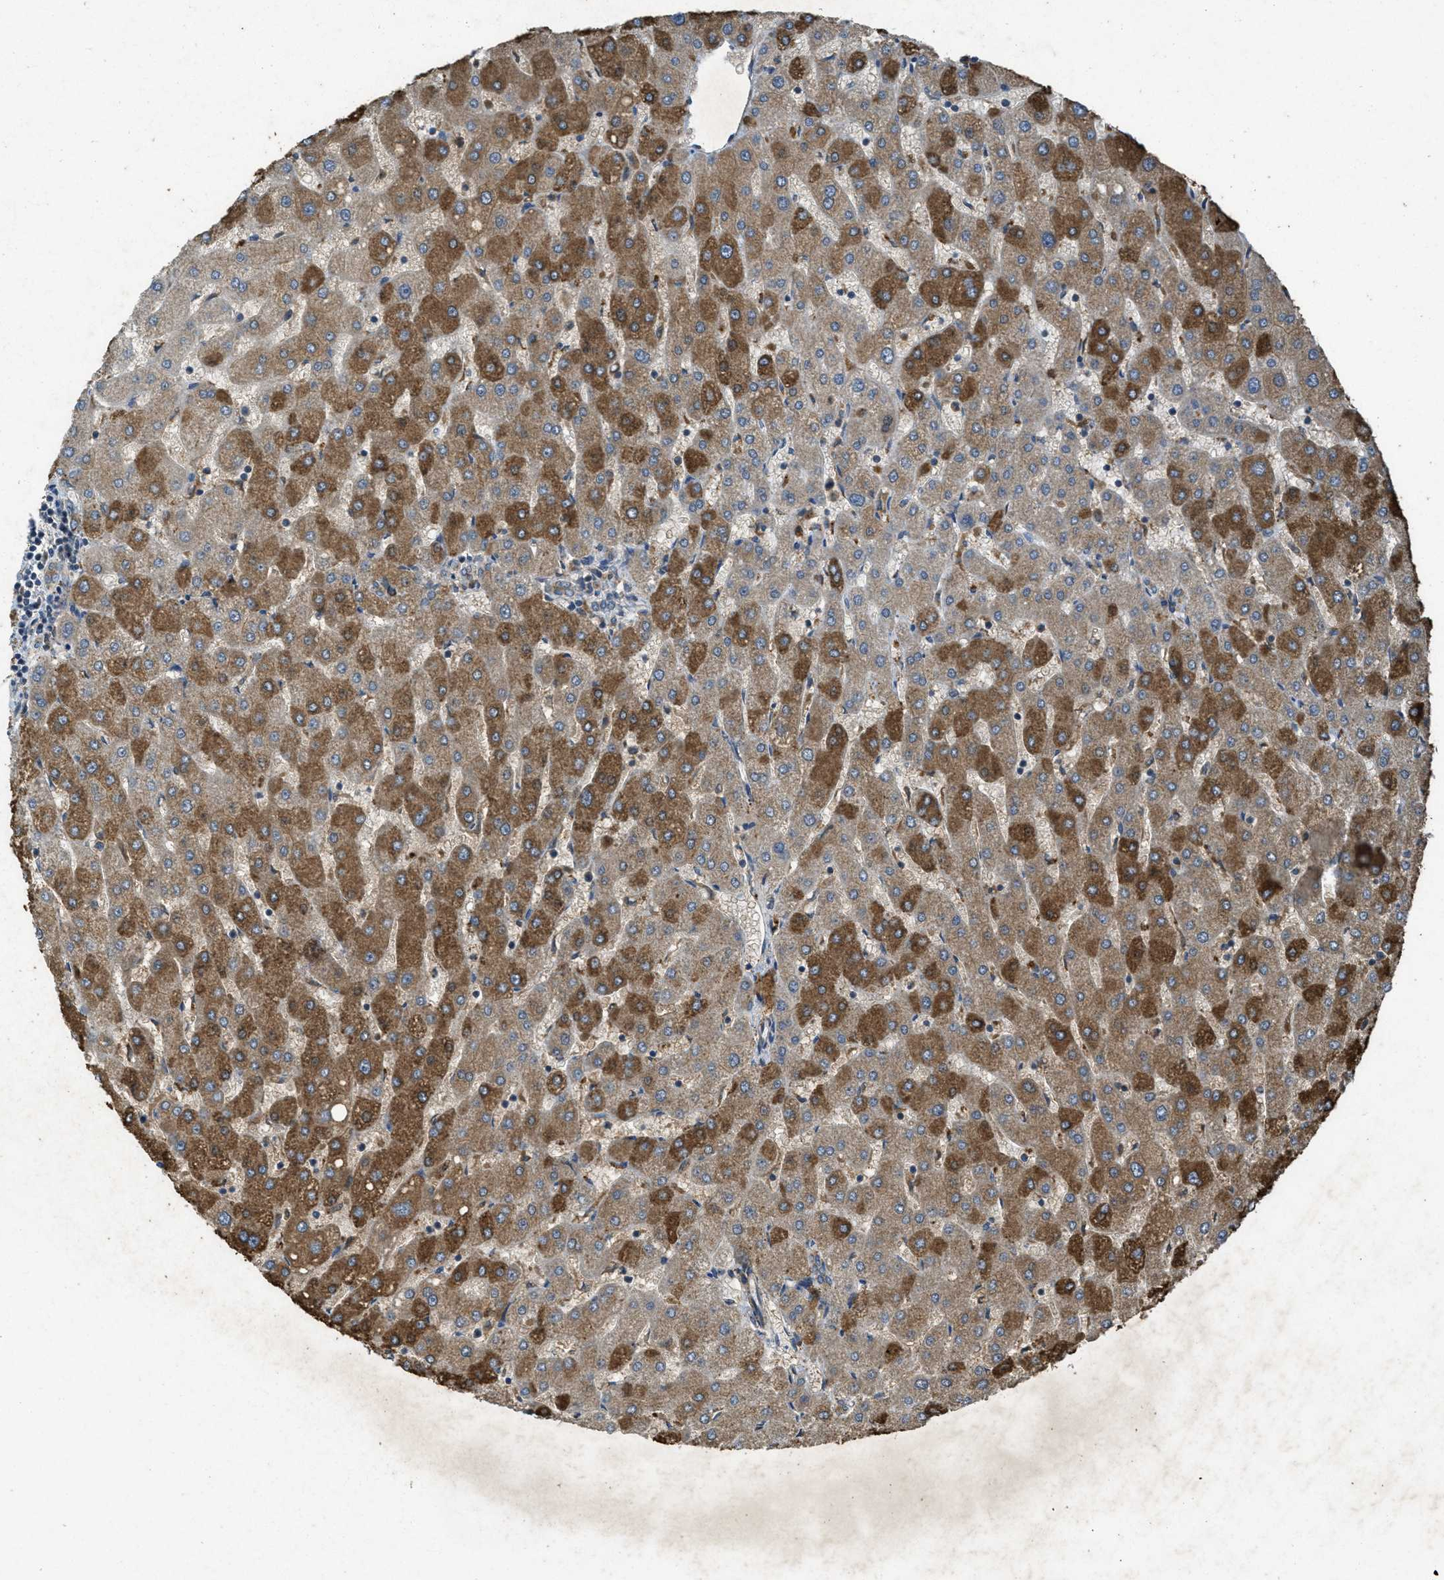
{"staining": {"intensity": "moderate", "quantity": "25%-75%", "location": "cytoplasmic/membranous"}, "tissue": "liver", "cell_type": "Cholangiocytes", "image_type": "normal", "snomed": [{"axis": "morphology", "description": "Normal tissue, NOS"}, {"axis": "topography", "description": "Liver"}], "caption": "Protein analysis of unremarkable liver reveals moderate cytoplasmic/membranous positivity in approximately 25%-75% of cholangiocytes.", "gene": "PPP1R15A", "patient": {"sex": "male", "age": 67}}